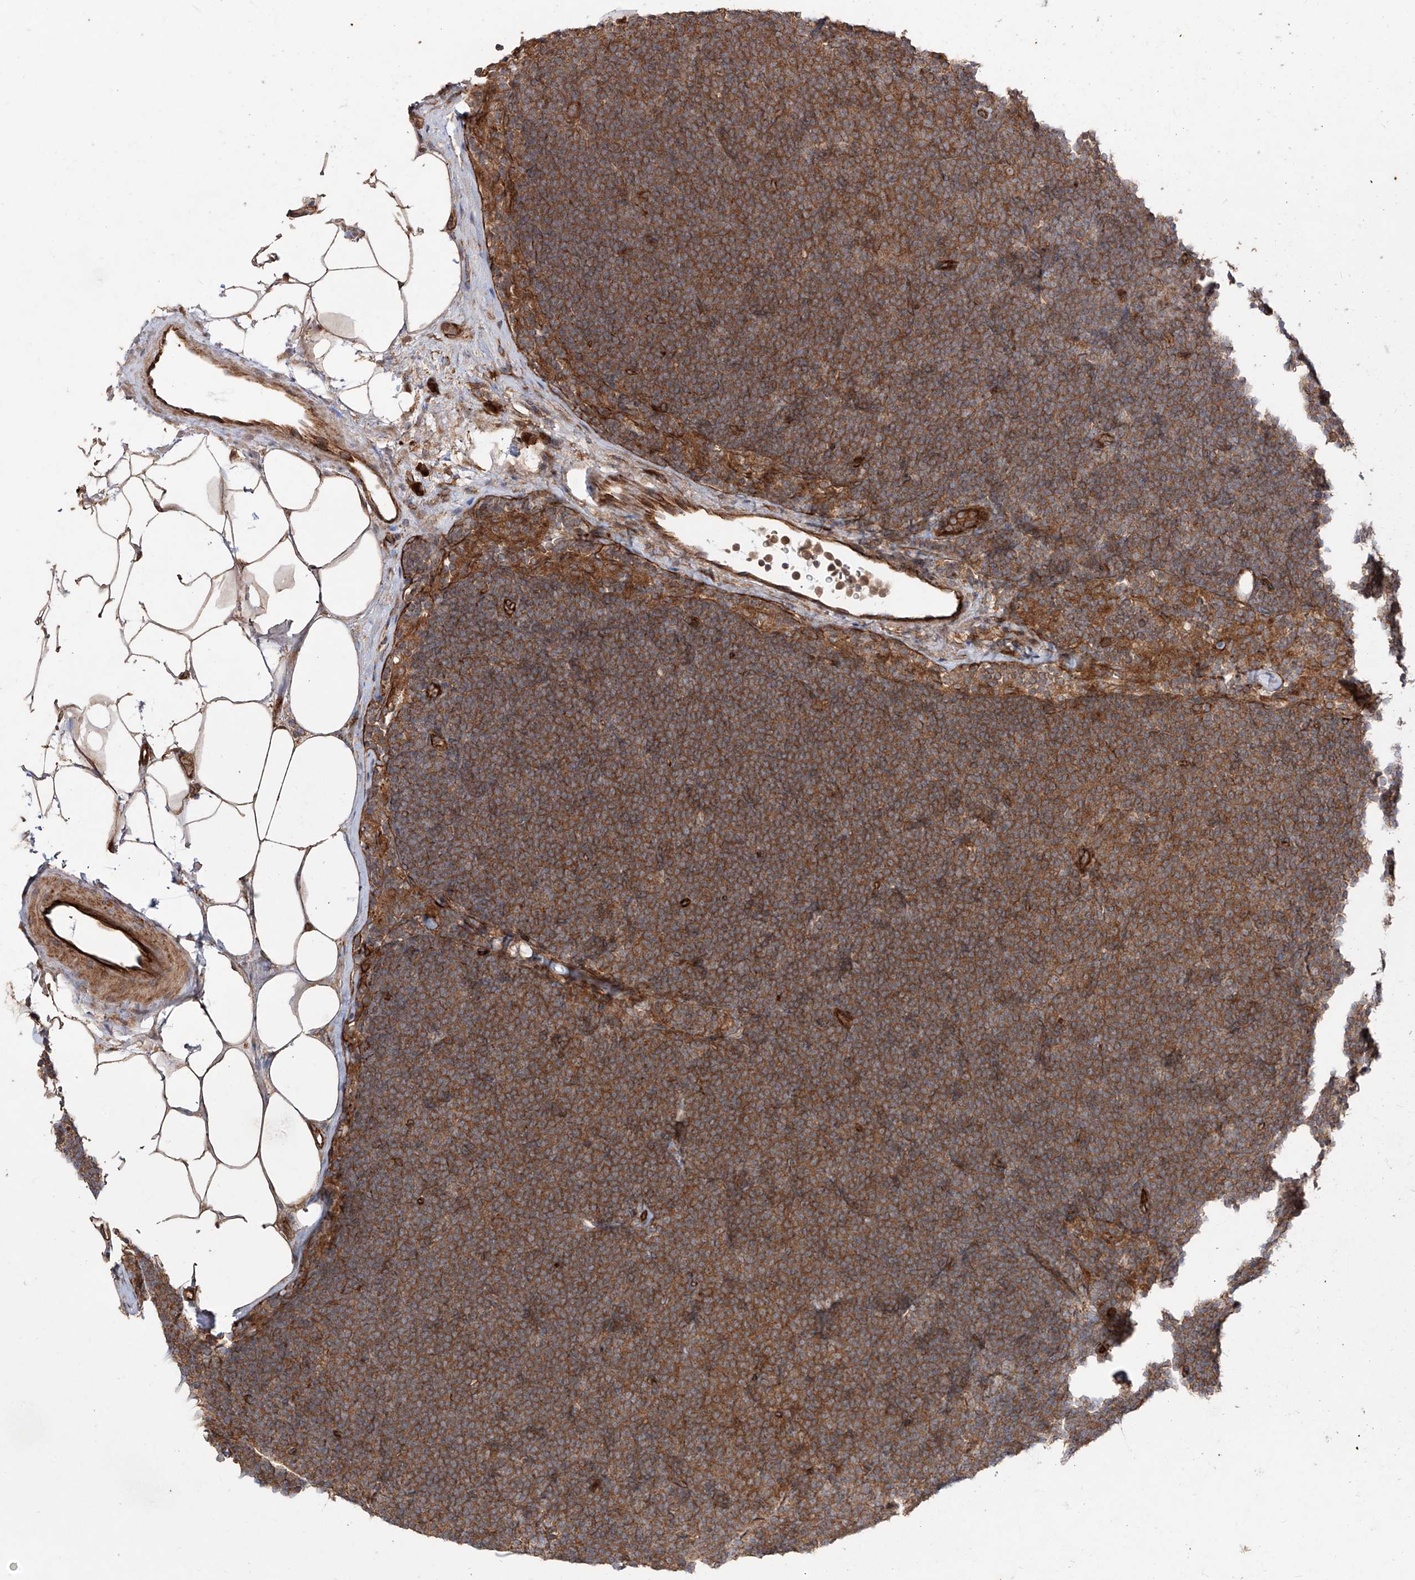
{"staining": {"intensity": "strong", "quantity": ">75%", "location": "cytoplasmic/membranous"}, "tissue": "lymphoma", "cell_type": "Tumor cells", "image_type": "cancer", "snomed": [{"axis": "morphology", "description": "Malignant lymphoma, non-Hodgkin's type, Low grade"}, {"axis": "topography", "description": "Lymph node"}], "caption": "The image exhibits immunohistochemical staining of malignant lymphoma, non-Hodgkin's type (low-grade). There is strong cytoplasmic/membranous expression is present in about >75% of tumor cells.", "gene": "YKT6", "patient": {"sex": "female", "age": 53}}